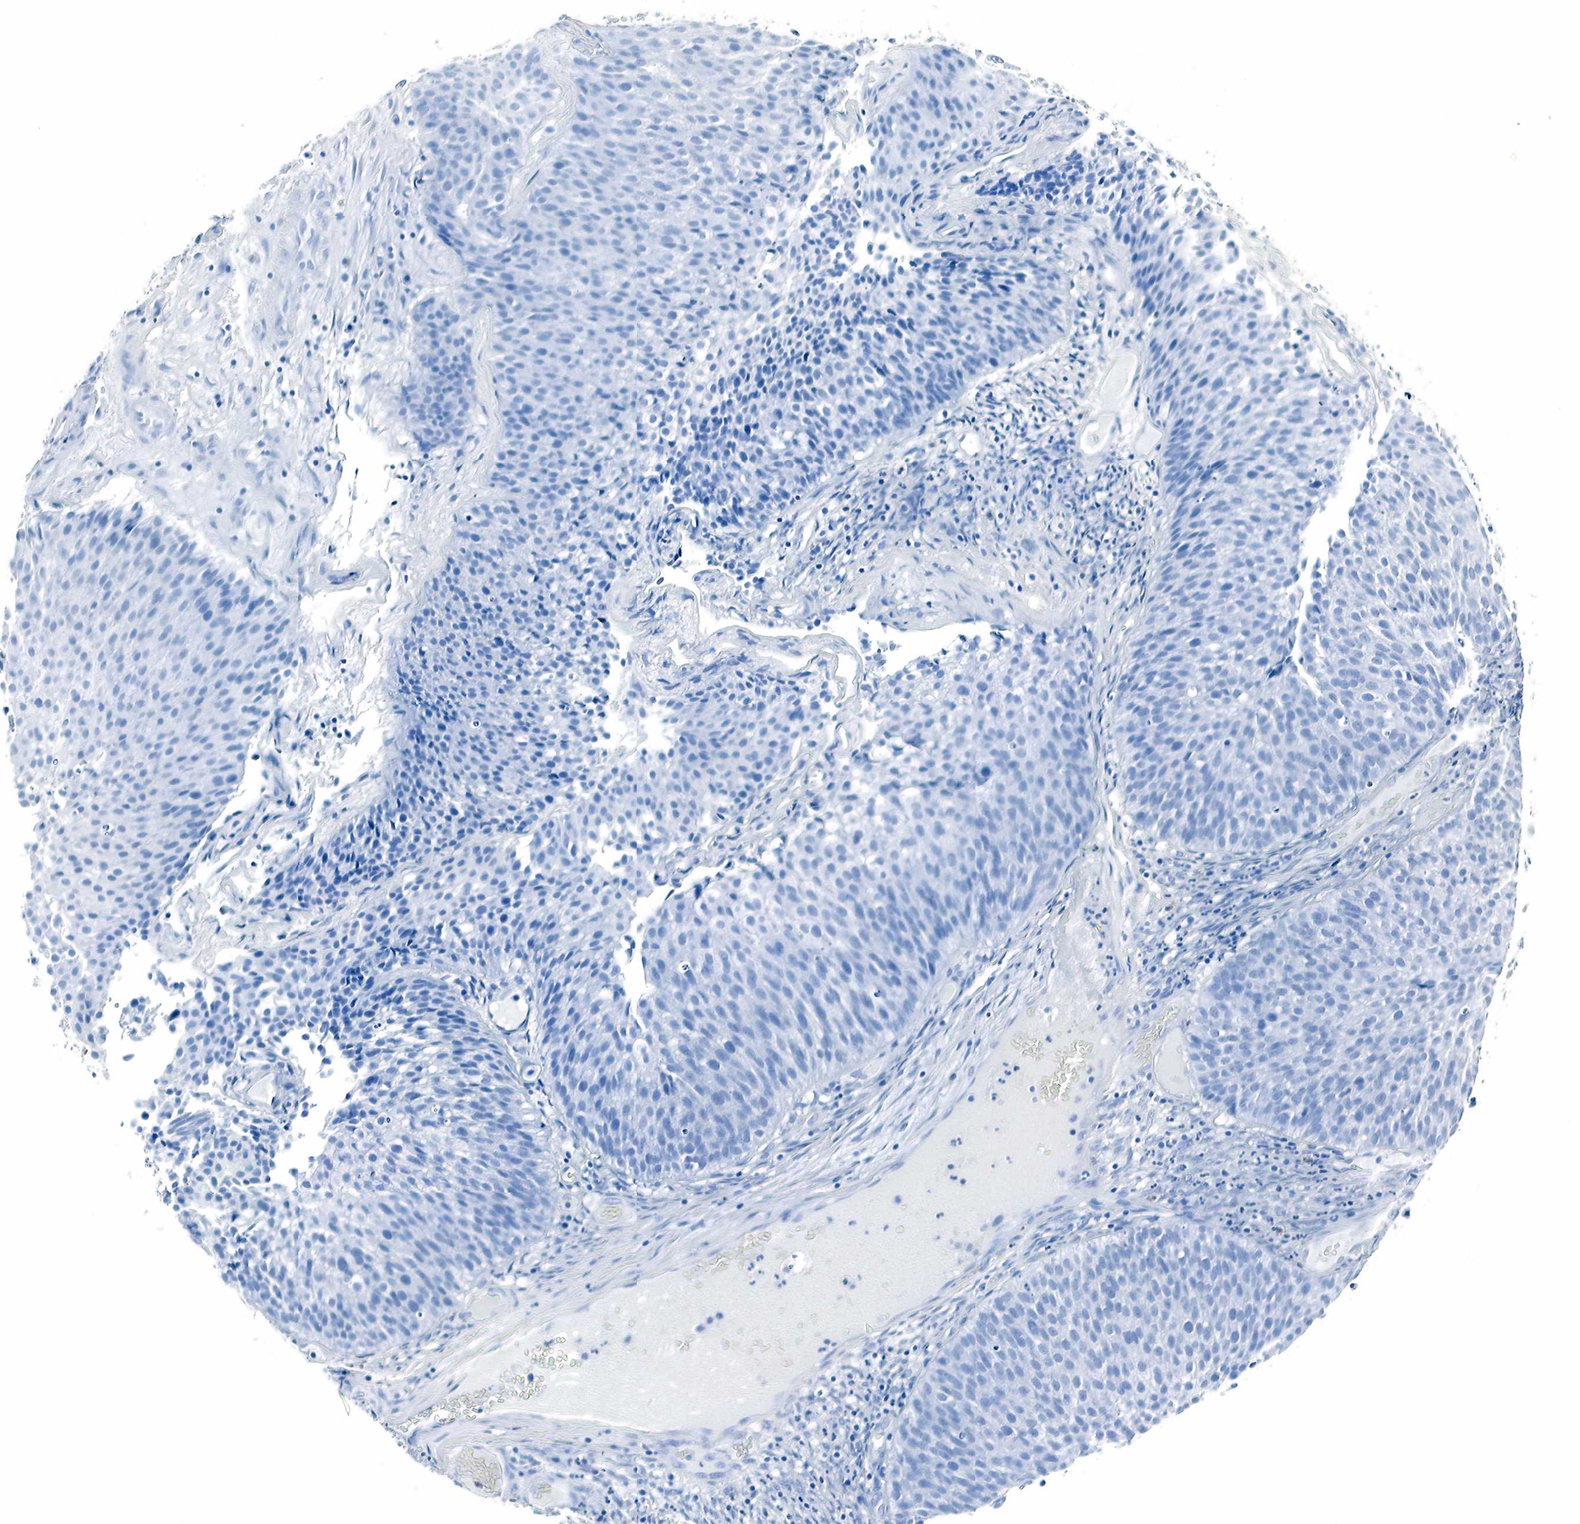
{"staining": {"intensity": "negative", "quantity": "none", "location": "none"}, "tissue": "urothelial cancer", "cell_type": "Tumor cells", "image_type": "cancer", "snomed": [{"axis": "morphology", "description": "Urothelial carcinoma, Low grade"}, {"axis": "topography", "description": "Urinary bladder"}], "caption": "Immunohistochemistry (IHC) photomicrograph of urothelial cancer stained for a protein (brown), which reveals no positivity in tumor cells.", "gene": "GCG", "patient": {"sex": "male", "age": 85}}